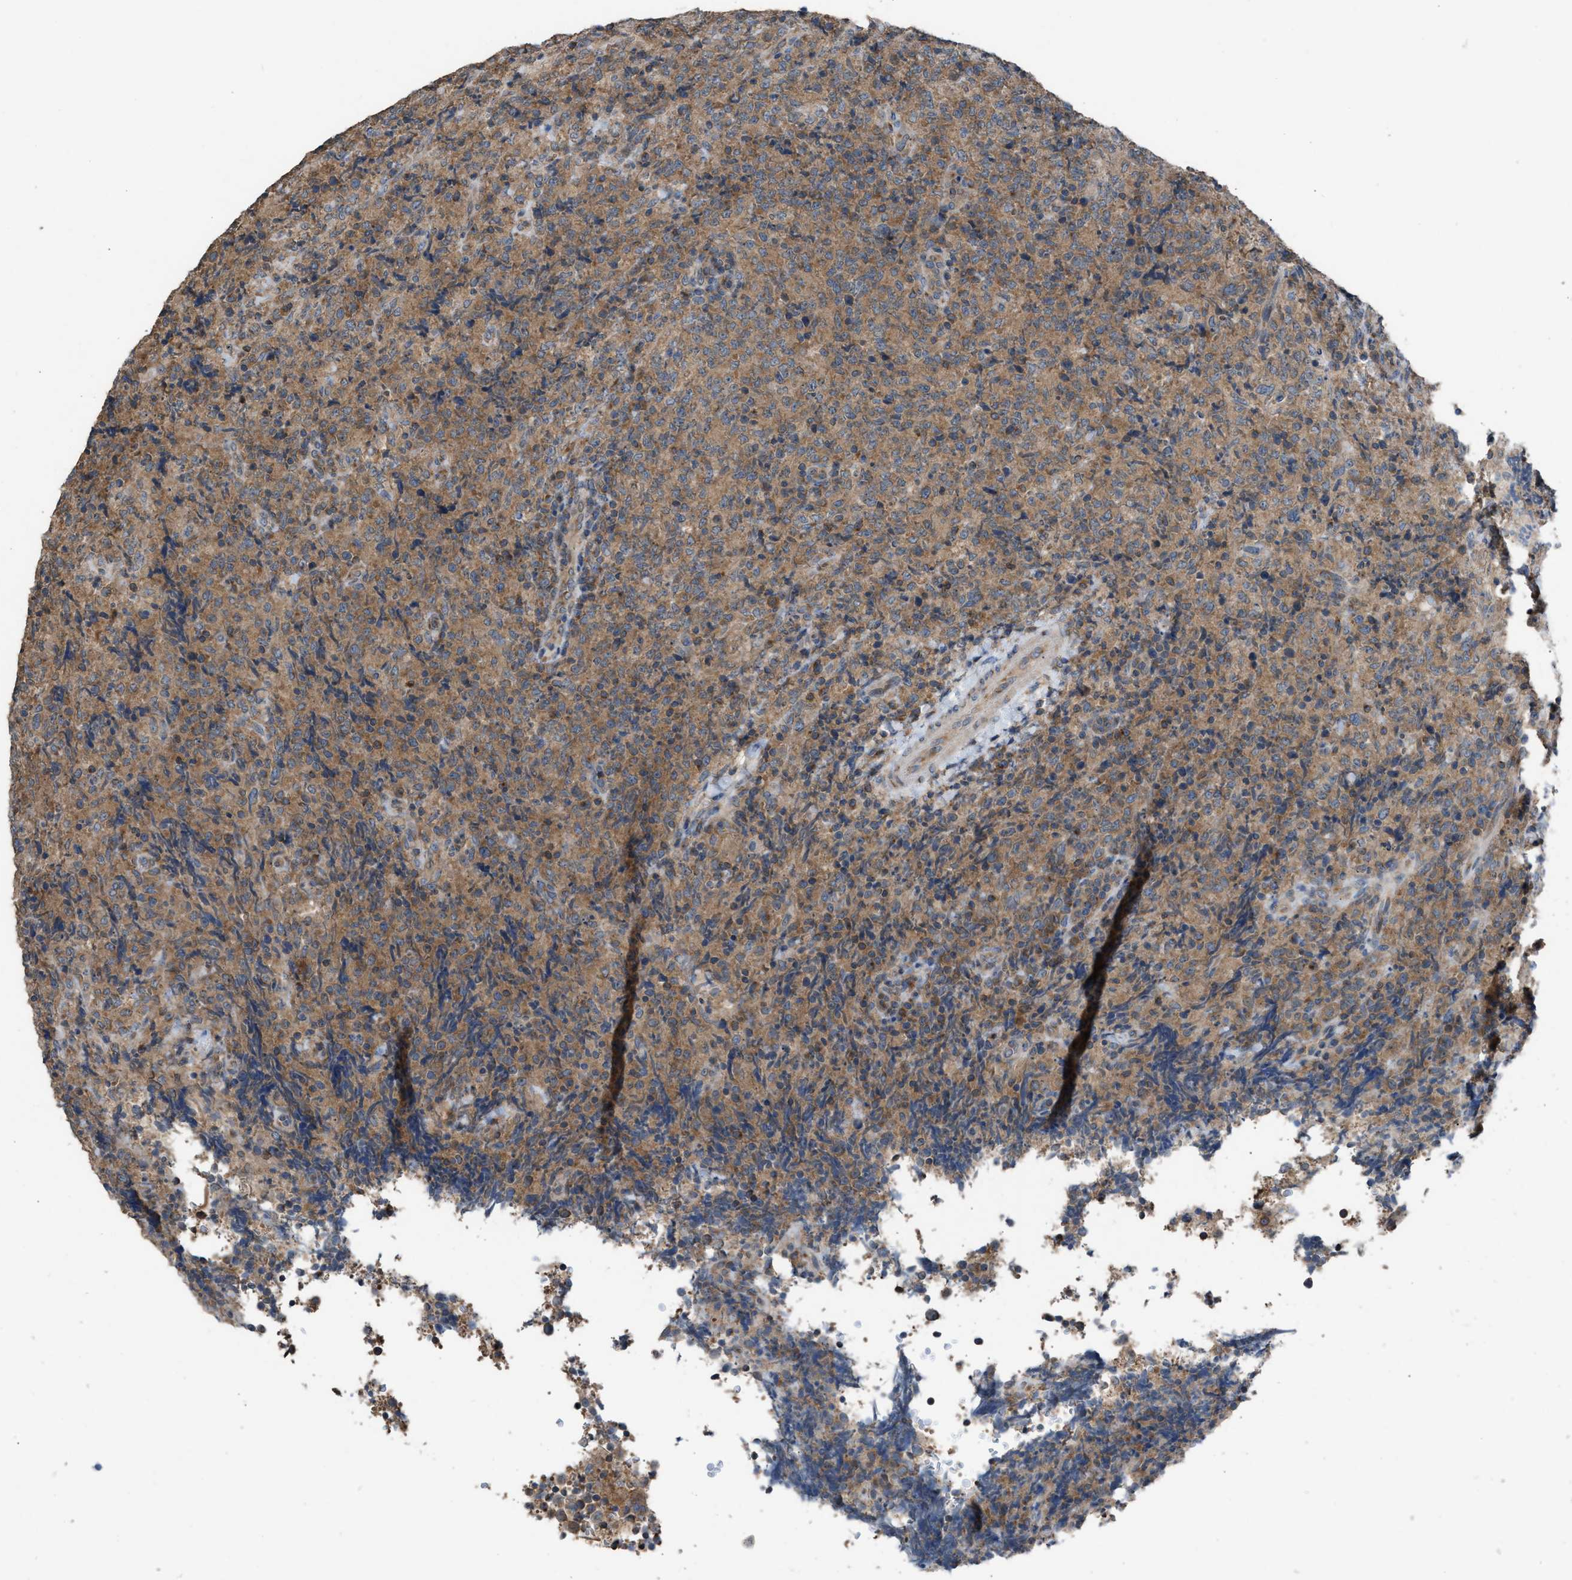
{"staining": {"intensity": "moderate", "quantity": ">75%", "location": "cytoplasmic/membranous"}, "tissue": "lymphoma", "cell_type": "Tumor cells", "image_type": "cancer", "snomed": [{"axis": "morphology", "description": "Malignant lymphoma, non-Hodgkin's type, High grade"}, {"axis": "topography", "description": "Tonsil"}], "caption": "This image demonstrates IHC staining of malignant lymphoma, non-Hodgkin's type (high-grade), with medium moderate cytoplasmic/membranous expression in about >75% of tumor cells.", "gene": "TPK1", "patient": {"sex": "female", "age": 36}}